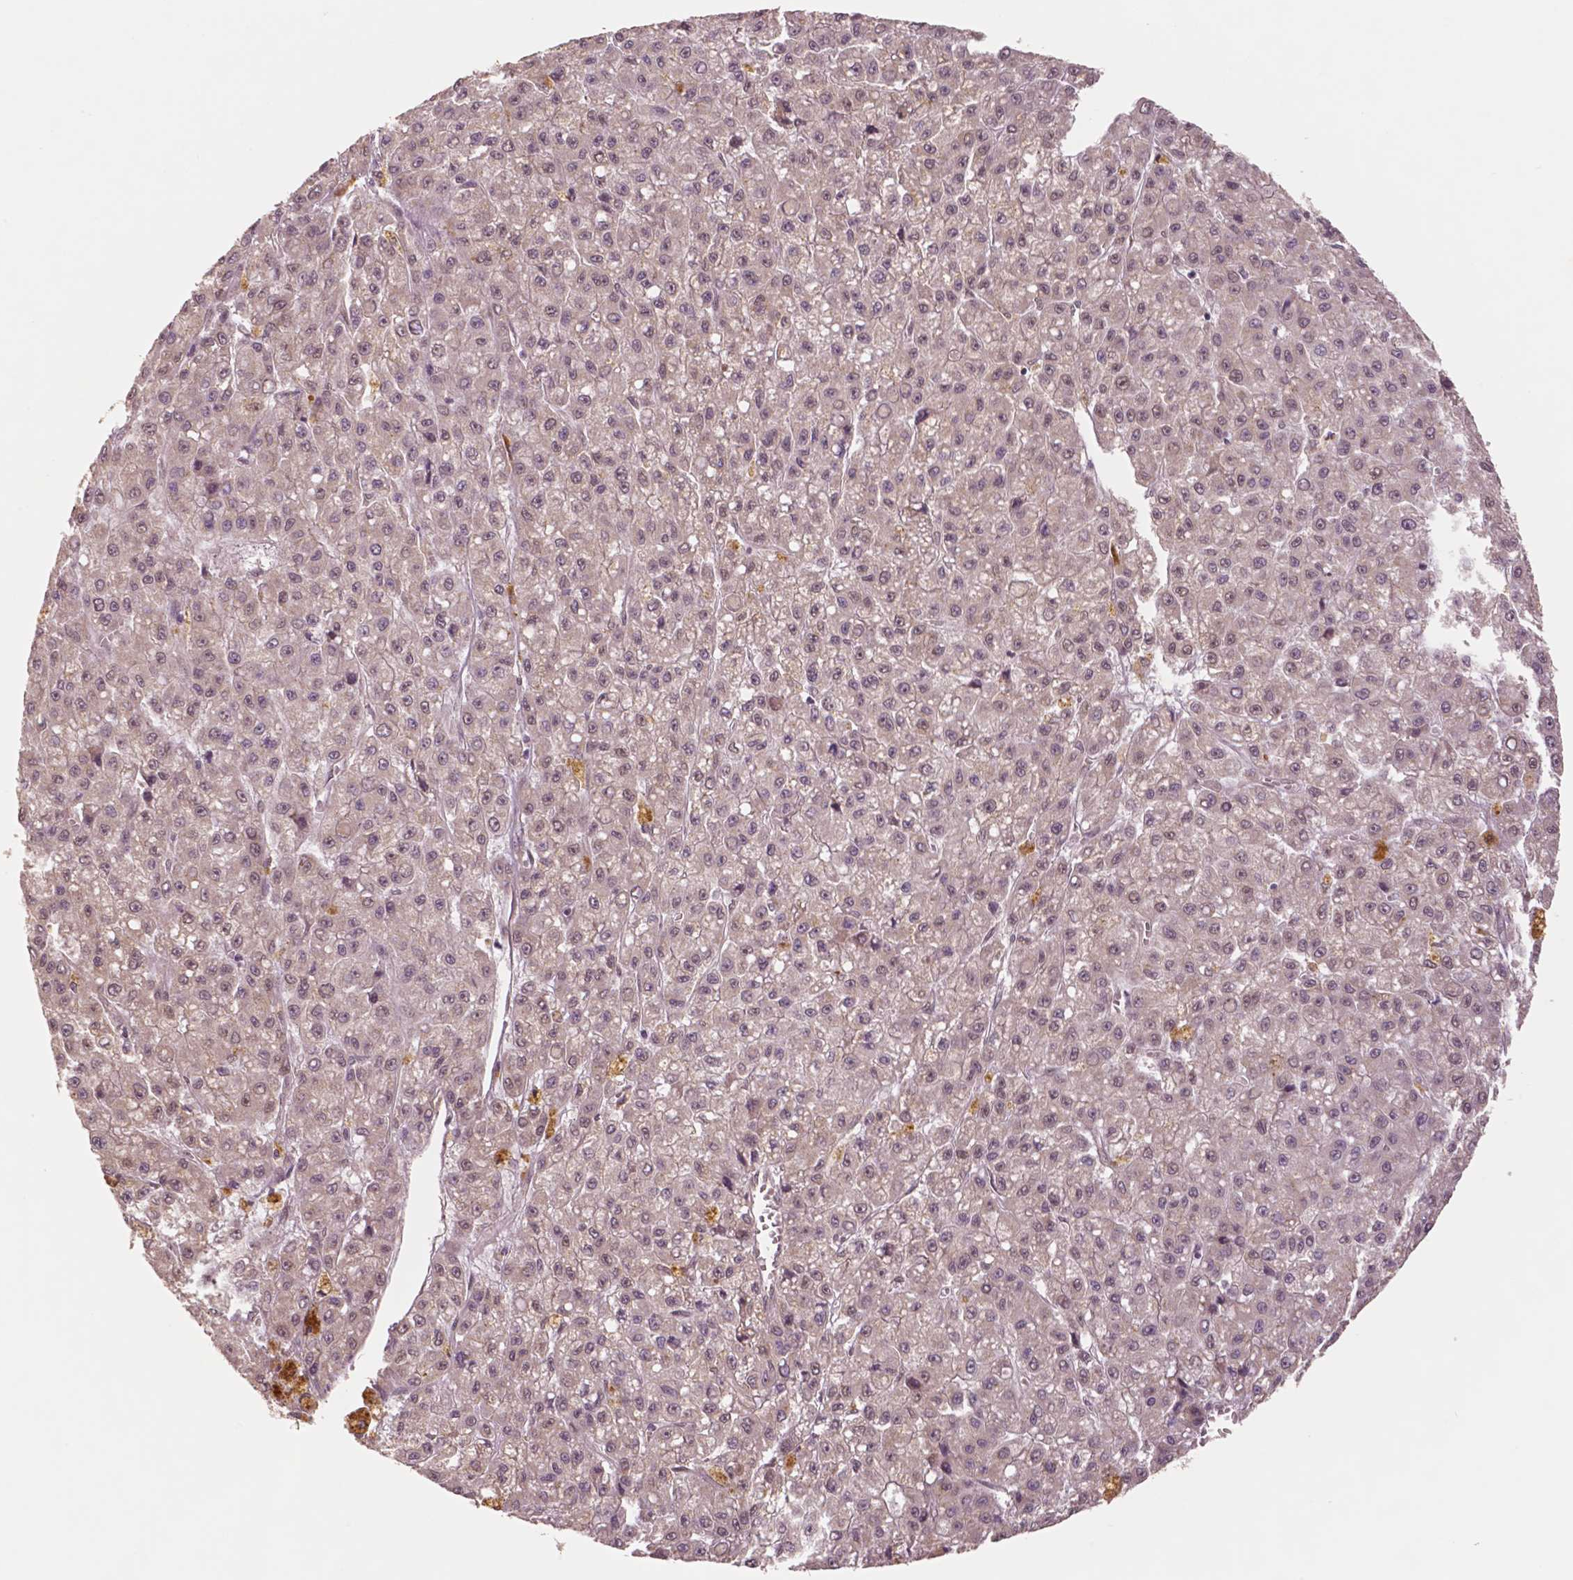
{"staining": {"intensity": "moderate", "quantity": "<25%", "location": "cytoplasmic/membranous"}, "tissue": "liver cancer", "cell_type": "Tumor cells", "image_type": "cancer", "snomed": [{"axis": "morphology", "description": "Carcinoma, Hepatocellular, NOS"}, {"axis": "topography", "description": "Liver"}], "caption": "Protein positivity by immunohistochemistry (IHC) exhibits moderate cytoplasmic/membranous positivity in about <25% of tumor cells in liver cancer (hepatocellular carcinoma). (Stains: DAB in brown, nuclei in blue, Microscopy: brightfield microscopy at high magnification).", "gene": "STAT3", "patient": {"sex": "male", "age": 70}}